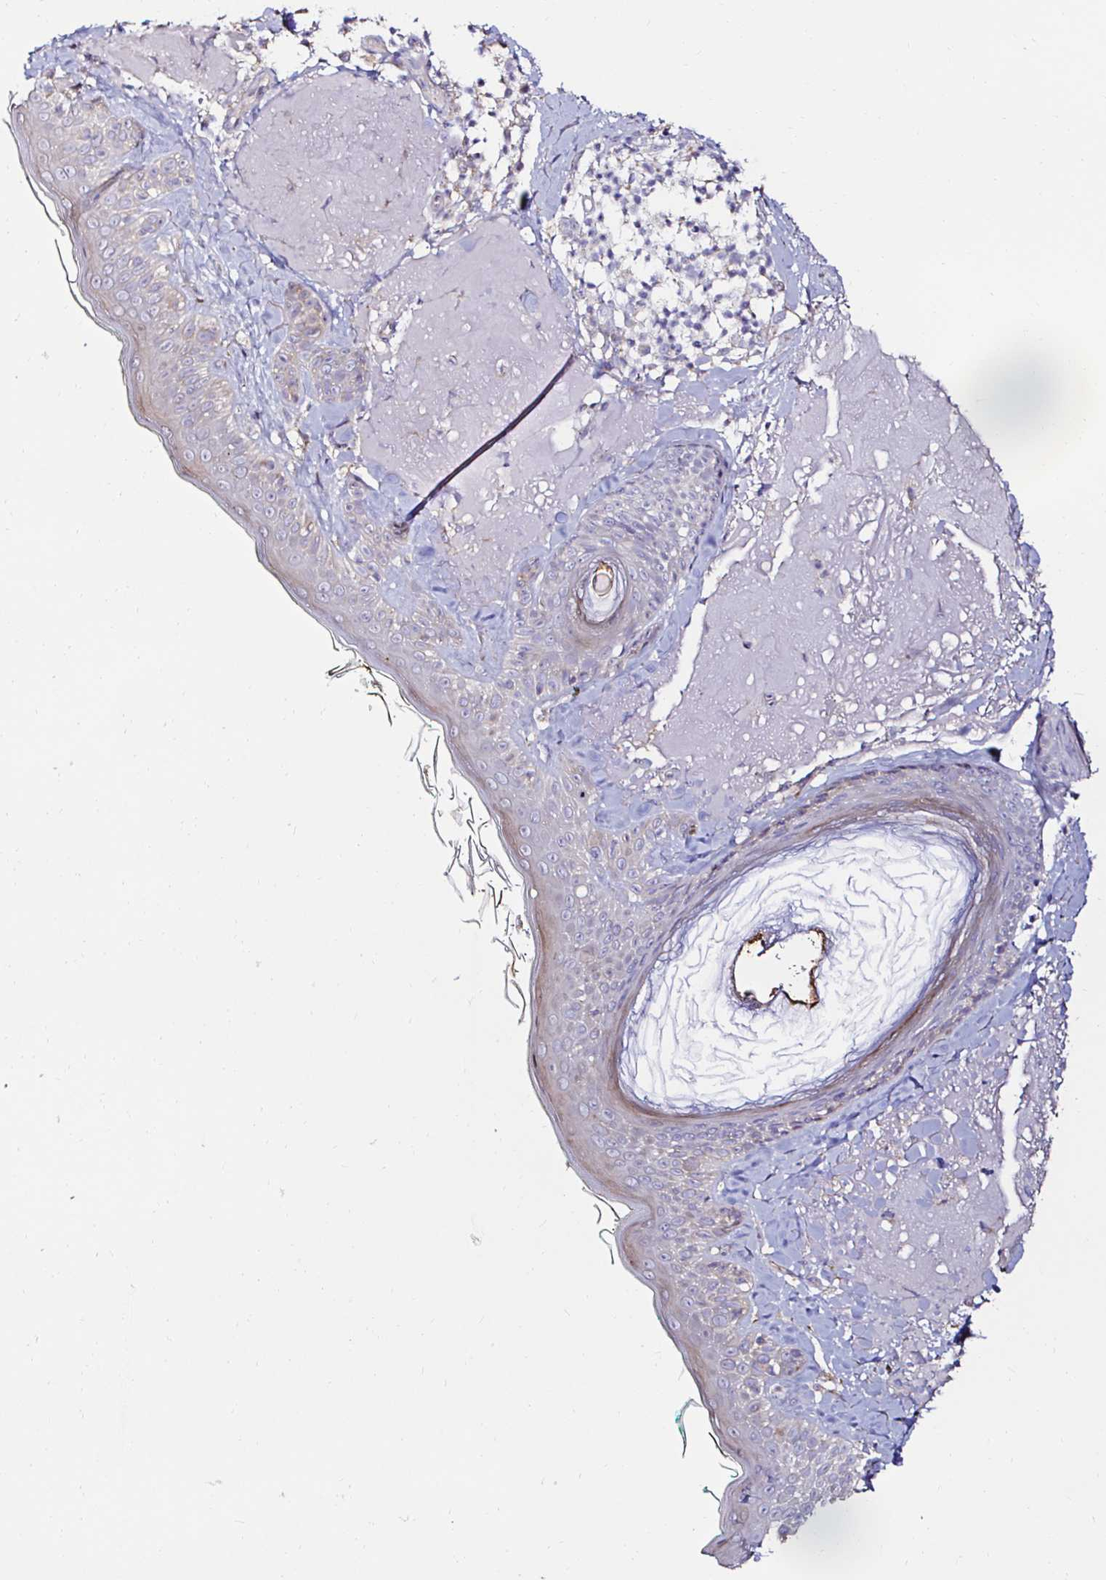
{"staining": {"intensity": "negative", "quantity": "none", "location": "none"}, "tissue": "skin", "cell_type": "Fibroblasts", "image_type": "normal", "snomed": [{"axis": "morphology", "description": "Normal tissue, NOS"}, {"axis": "topography", "description": "Skin"}], "caption": "This histopathology image is of benign skin stained with immunohistochemistry (IHC) to label a protein in brown with the nuclei are counter-stained blue. There is no expression in fibroblasts.", "gene": "GALNS", "patient": {"sex": "male", "age": 73}}